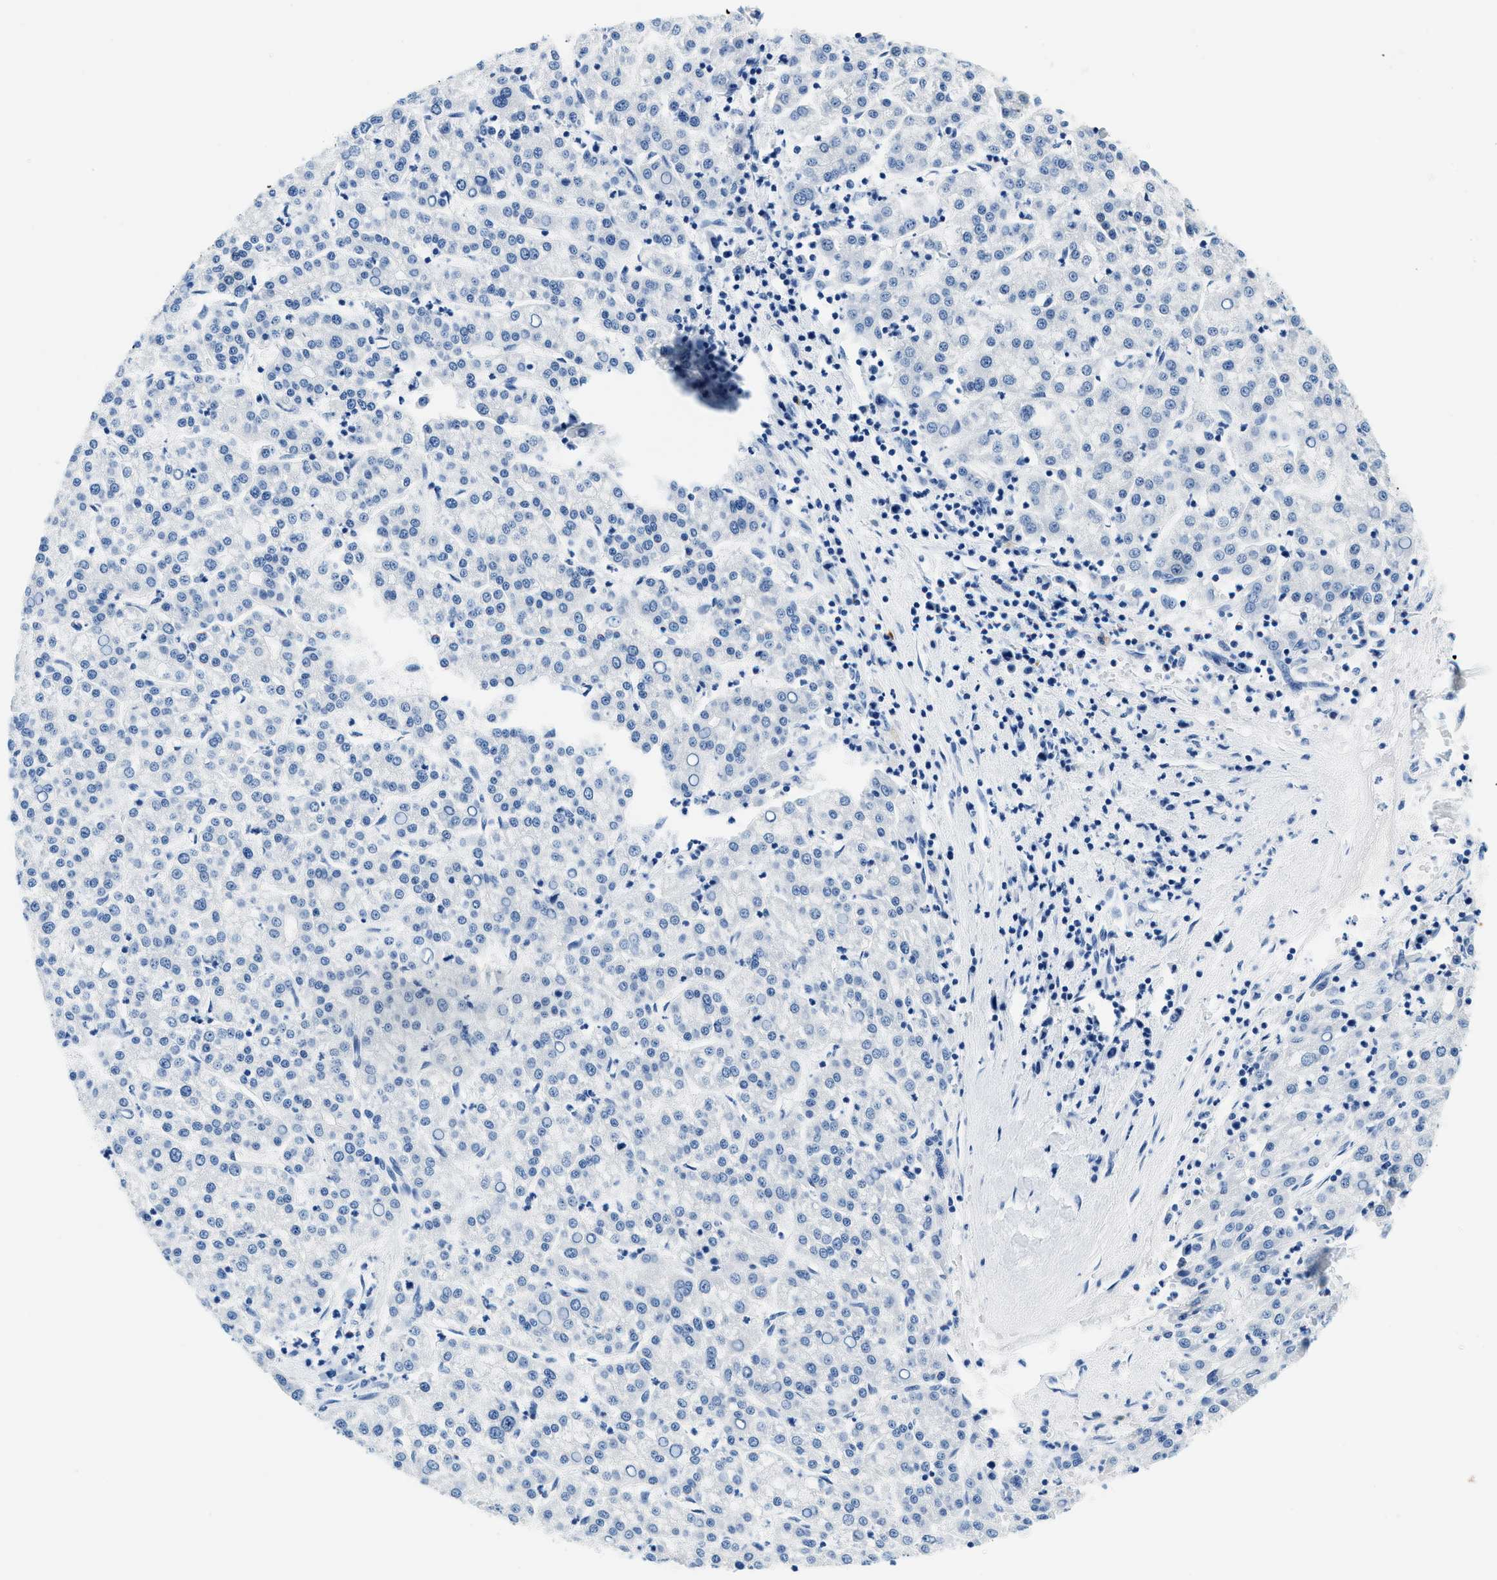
{"staining": {"intensity": "negative", "quantity": "none", "location": "none"}, "tissue": "liver cancer", "cell_type": "Tumor cells", "image_type": "cancer", "snomed": [{"axis": "morphology", "description": "Carcinoma, Hepatocellular, NOS"}, {"axis": "topography", "description": "Liver"}], "caption": "Liver hepatocellular carcinoma was stained to show a protein in brown. There is no significant expression in tumor cells.", "gene": "STXBP2", "patient": {"sex": "female", "age": 58}}